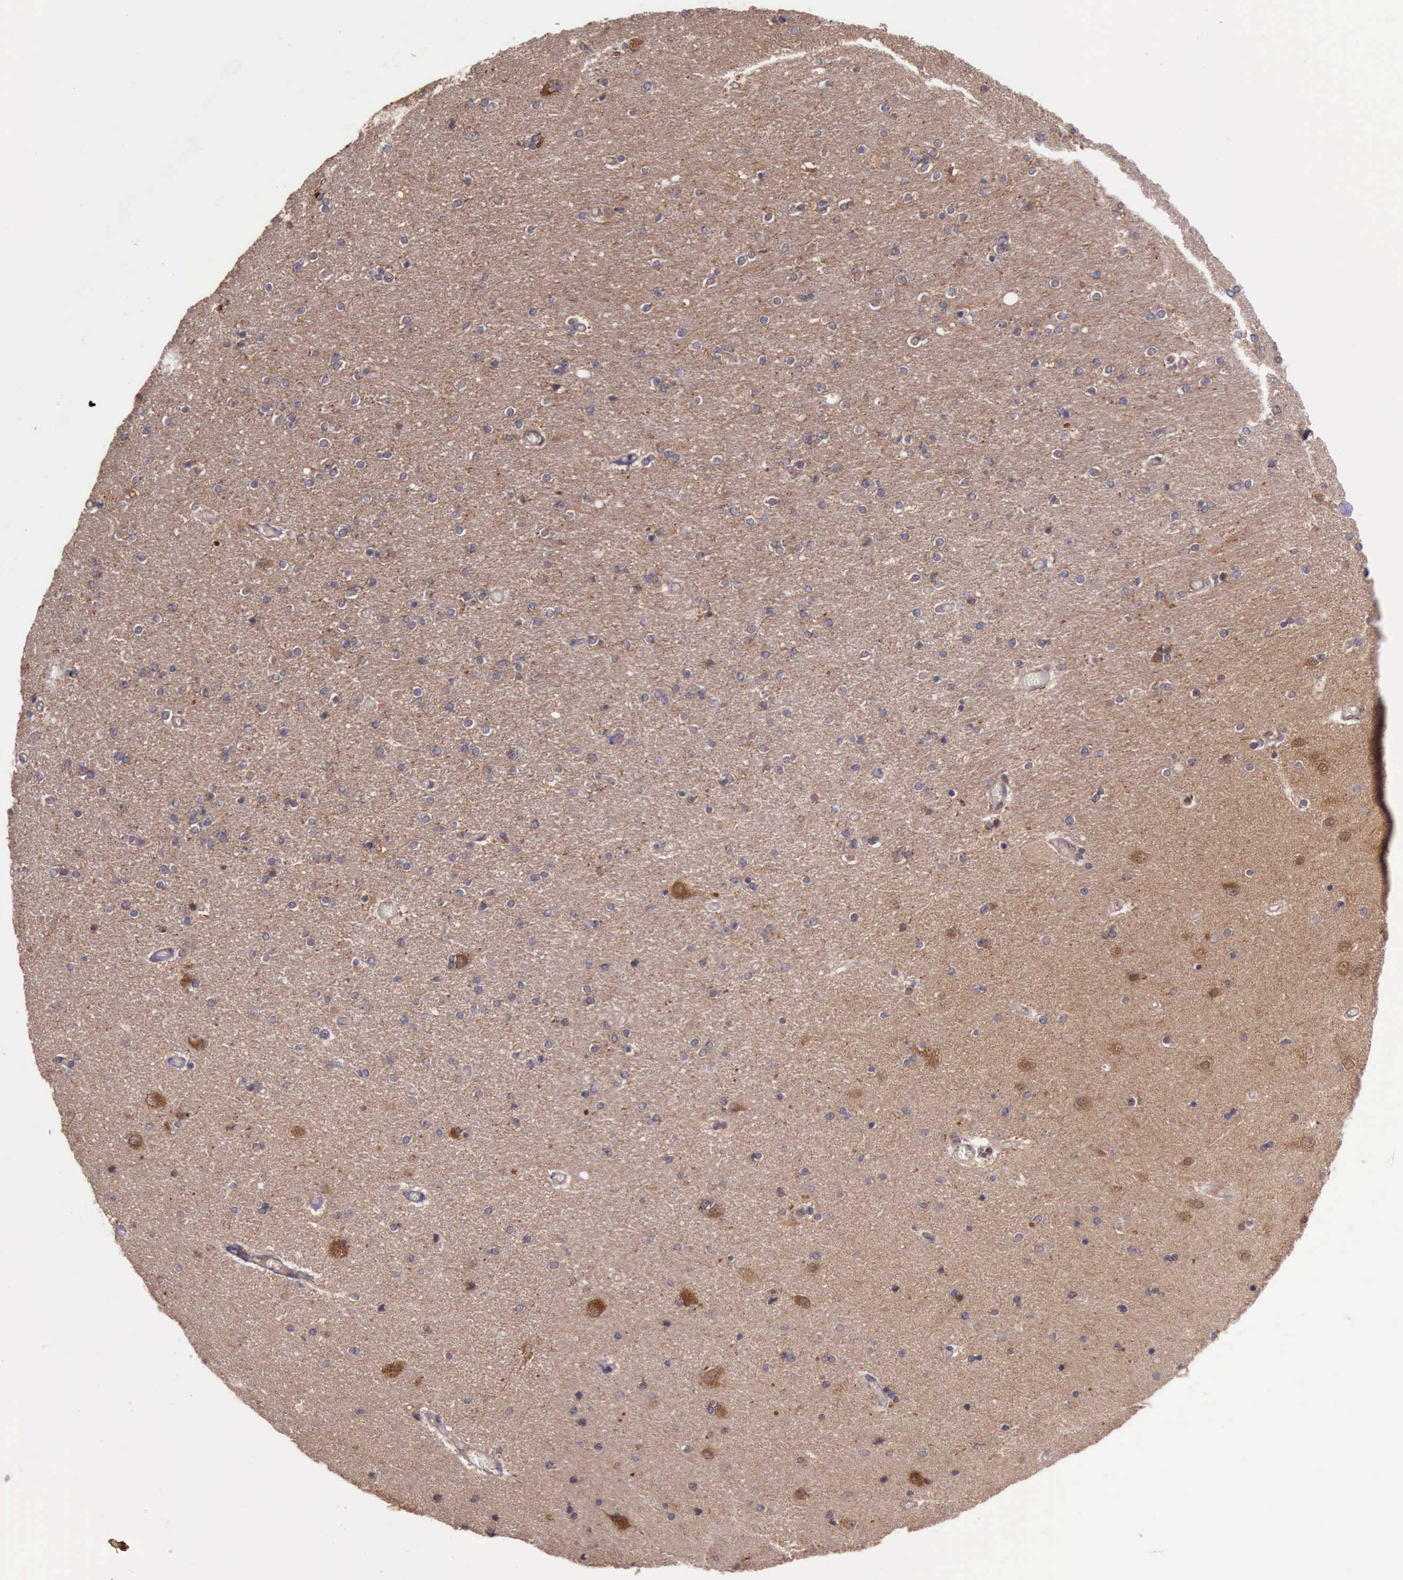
{"staining": {"intensity": "weak", "quantity": "<25%", "location": "cytoplasmic/membranous"}, "tissue": "hippocampus", "cell_type": "Glial cells", "image_type": "normal", "snomed": [{"axis": "morphology", "description": "Normal tissue, NOS"}, {"axis": "topography", "description": "Hippocampus"}], "caption": "High power microscopy image of an IHC image of benign hippocampus, revealing no significant expression in glial cells. (DAB (3,3'-diaminobenzidine) IHC, high magnification).", "gene": "ARMCX3", "patient": {"sex": "female", "age": 54}}